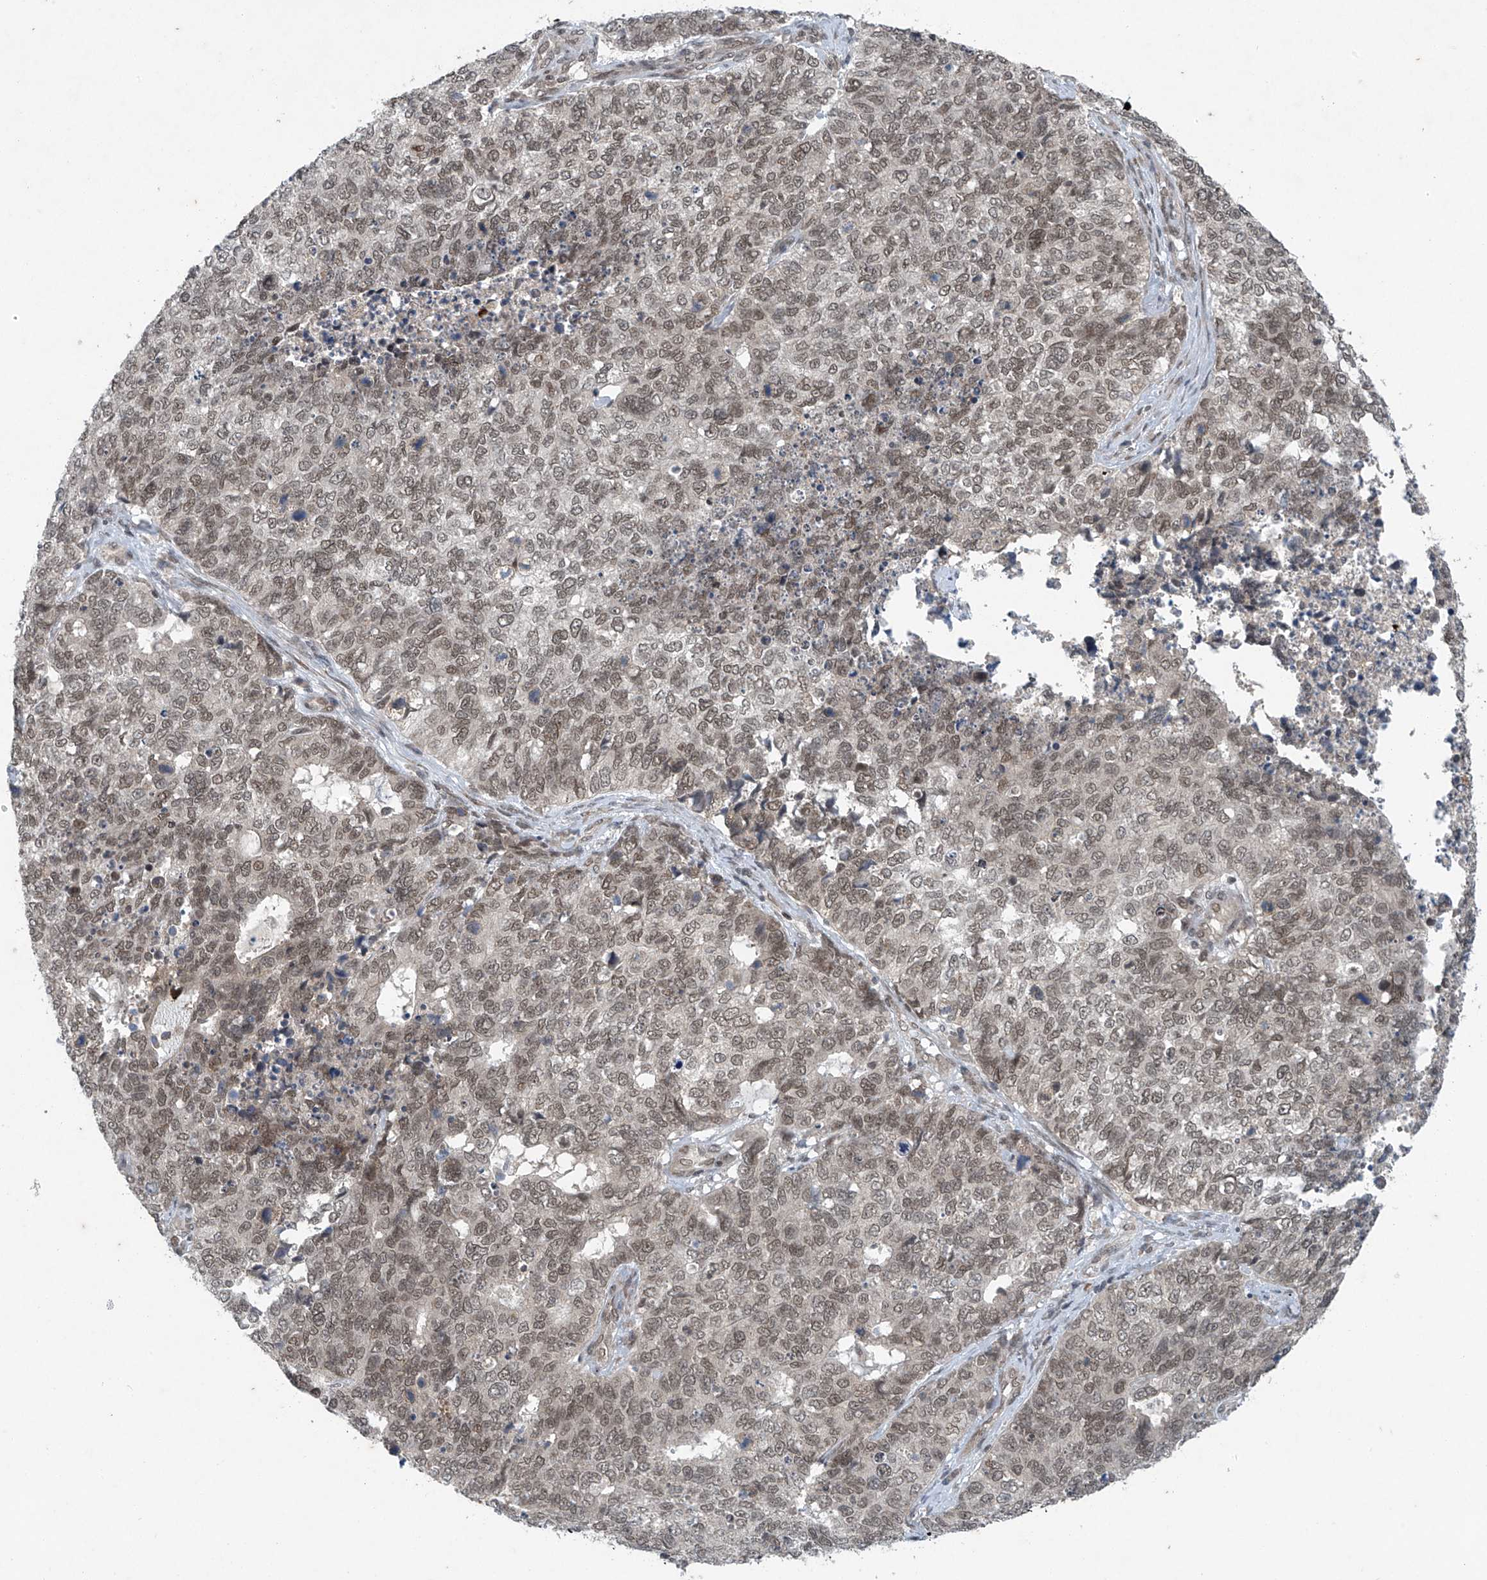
{"staining": {"intensity": "weak", "quantity": ">75%", "location": "nuclear"}, "tissue": "cervical cancer", "cell_type": "Tumor cells", "image_type": "cancer", "snomed": [{"axis": "morphology", "description": "Squamous cell carcinoma, NOS"}, {"axis": "topography", "description": "Cervix"}], "caption": "Approximately >75% of tumor cells in human cervical cancer show weak nuclear protein staining as visualized by brown immunohistochemical staining.", "gene": "TAF8", "patient": {"sex": "female", "age": 63}}